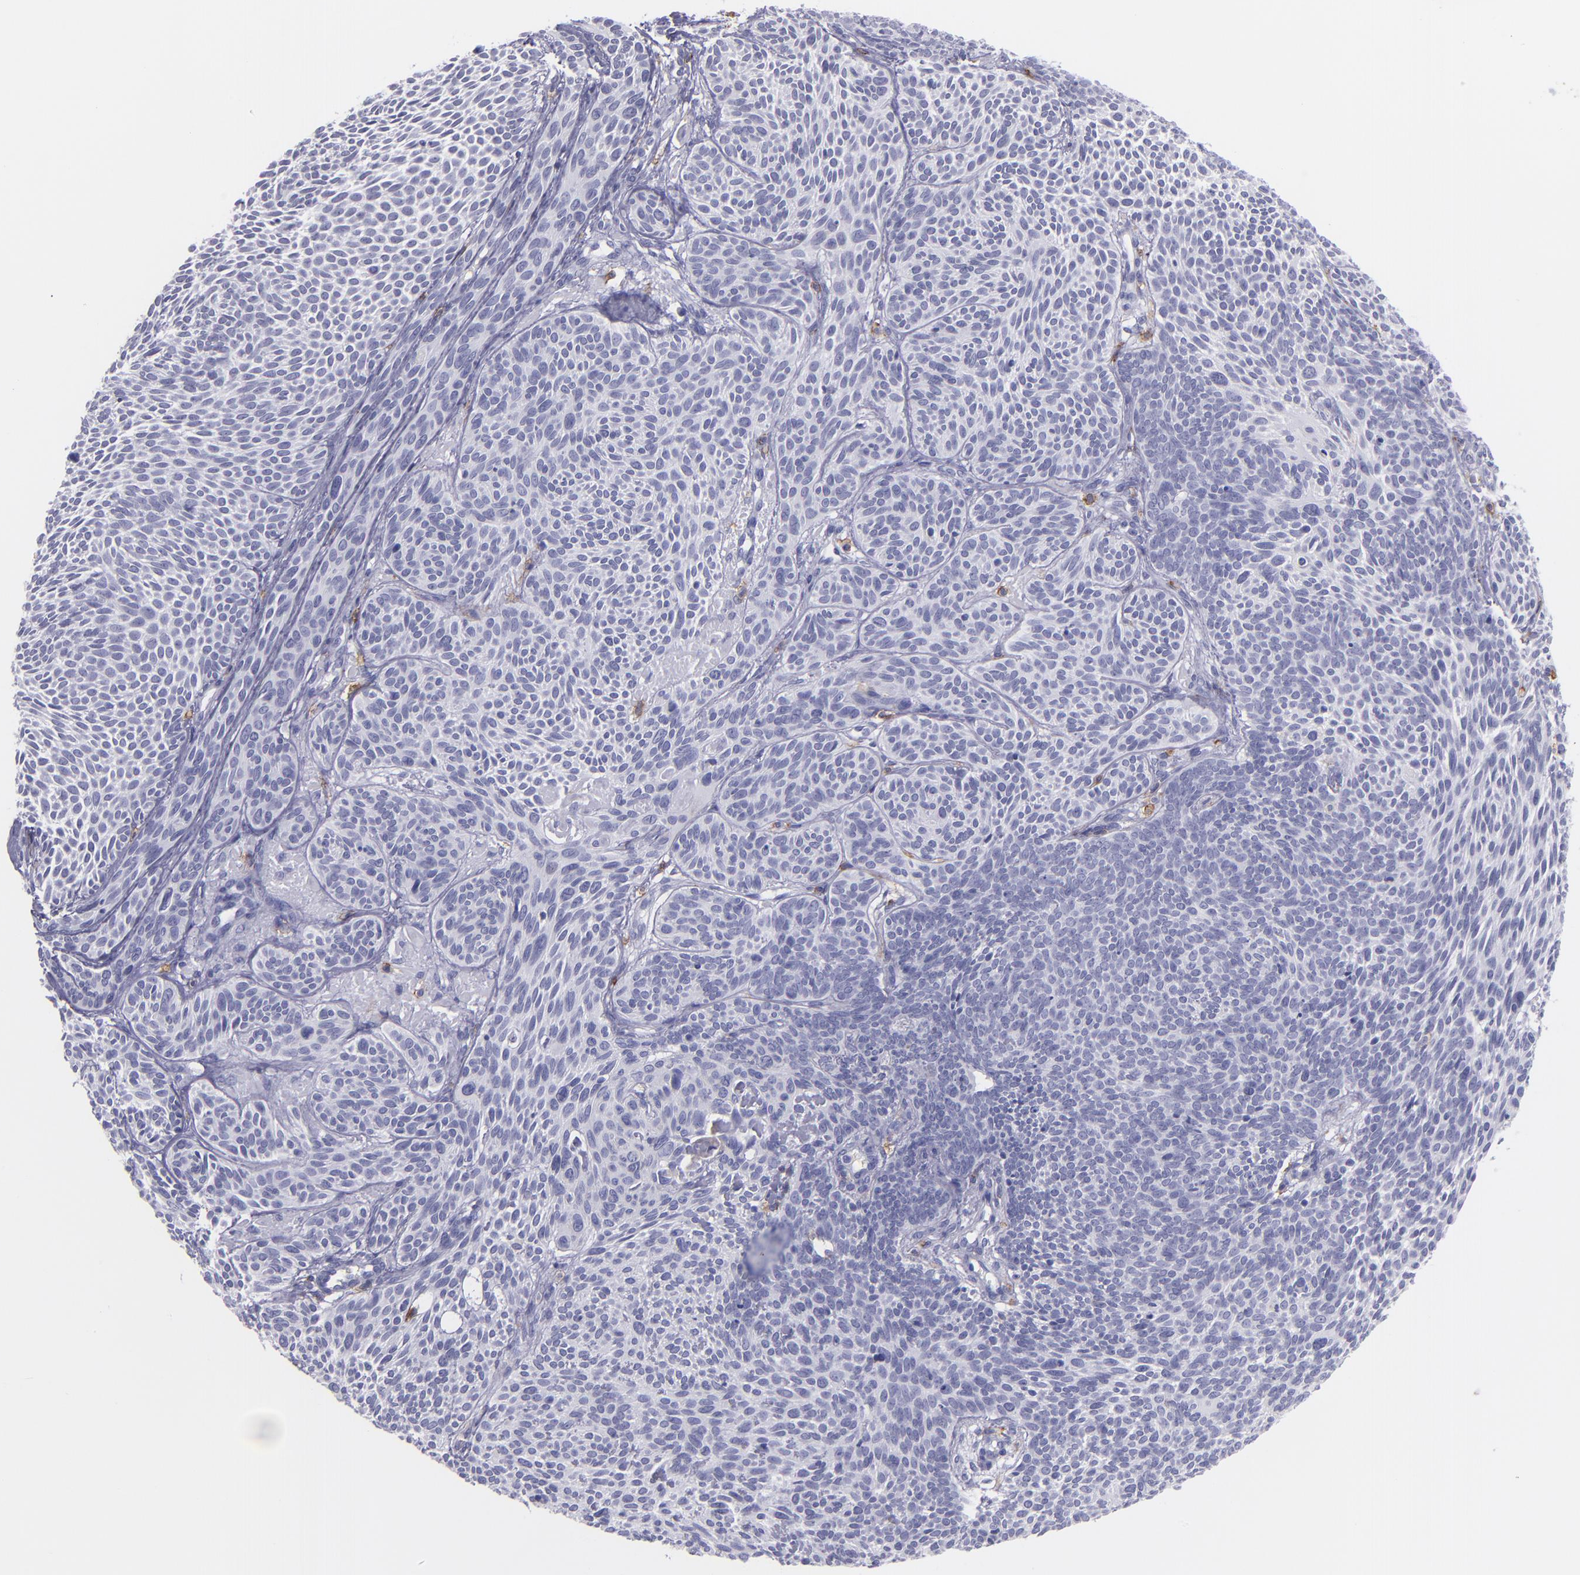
{"staining": {"intensity": "negative", "quantity": "none", "location": "none"}, "tissue": "skin cancer", "cell_type": "Tumor cells", "image_type": "cancer", "snomed": [{"axis": "morphology", "description": "Basal cell carcinoma"}, {"axis": "topography", "description": "Skin"}], "caption": "Skin basal cell carcinoma stained for a protein using IHC exhibits no positivity tumor cells.", "gene": "CD82", "patient": {"sex": "male", "age": 84}}